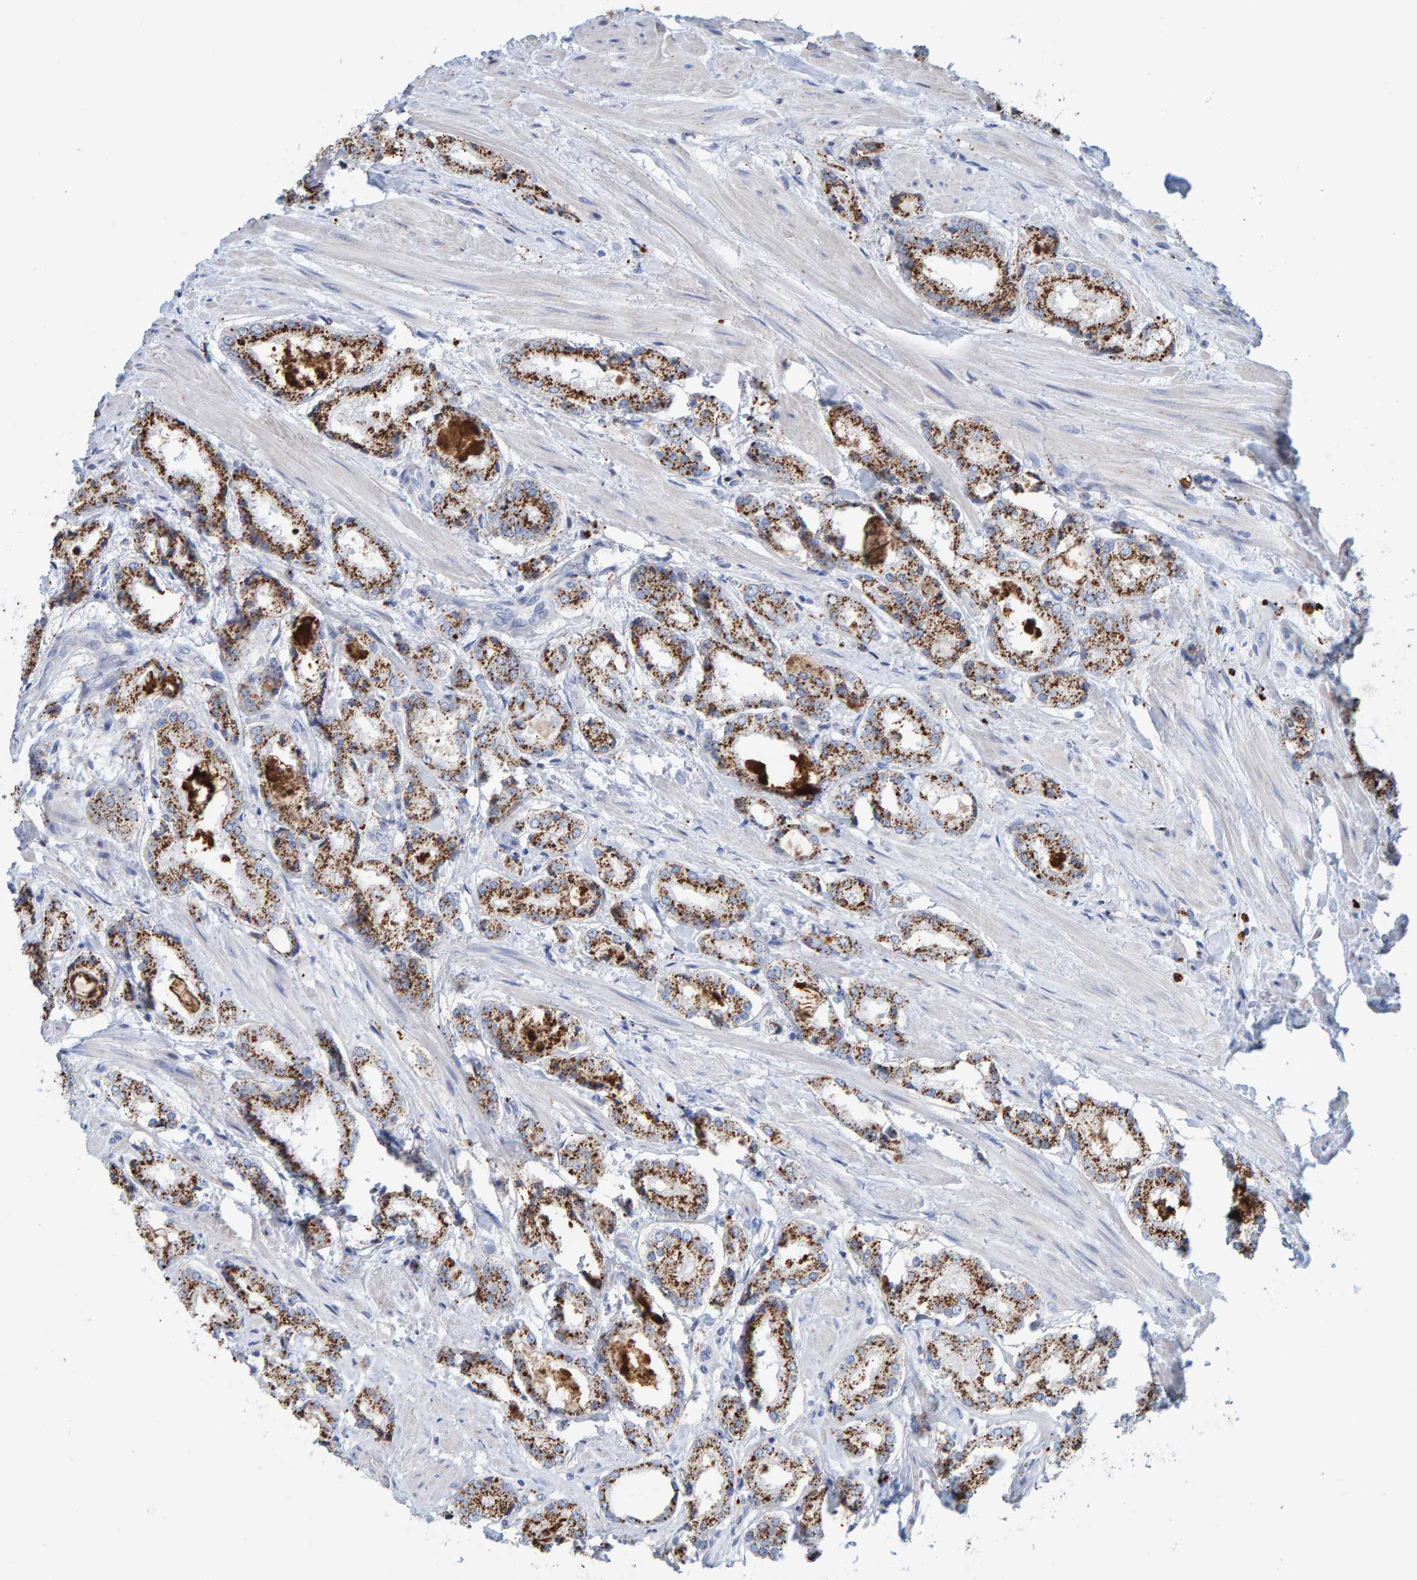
{"staining": {"intensity": "moderate", "quantity": "25%-75%", "location": "cytoplasmic/membranous"}, "tissue": "prostate cancer", "cell_type": "Tumor cells", "image_type": "cancer", "snomed": [{"axis": "morphology", "description": "Adenocarcinoma, Low grade"}, {"axis": "topography", "description": "Prostate"}], "caption": "Prostate cancer stained for a protein reveals moderate cytoplasmic/membranous positivity in tumor cells. (DAB (3,3'-diaminobenzidine) IHC with brightfield microscopy, high magnification).", "gene": "BIN3", "patient": {"sex": "male", "age": 62}}